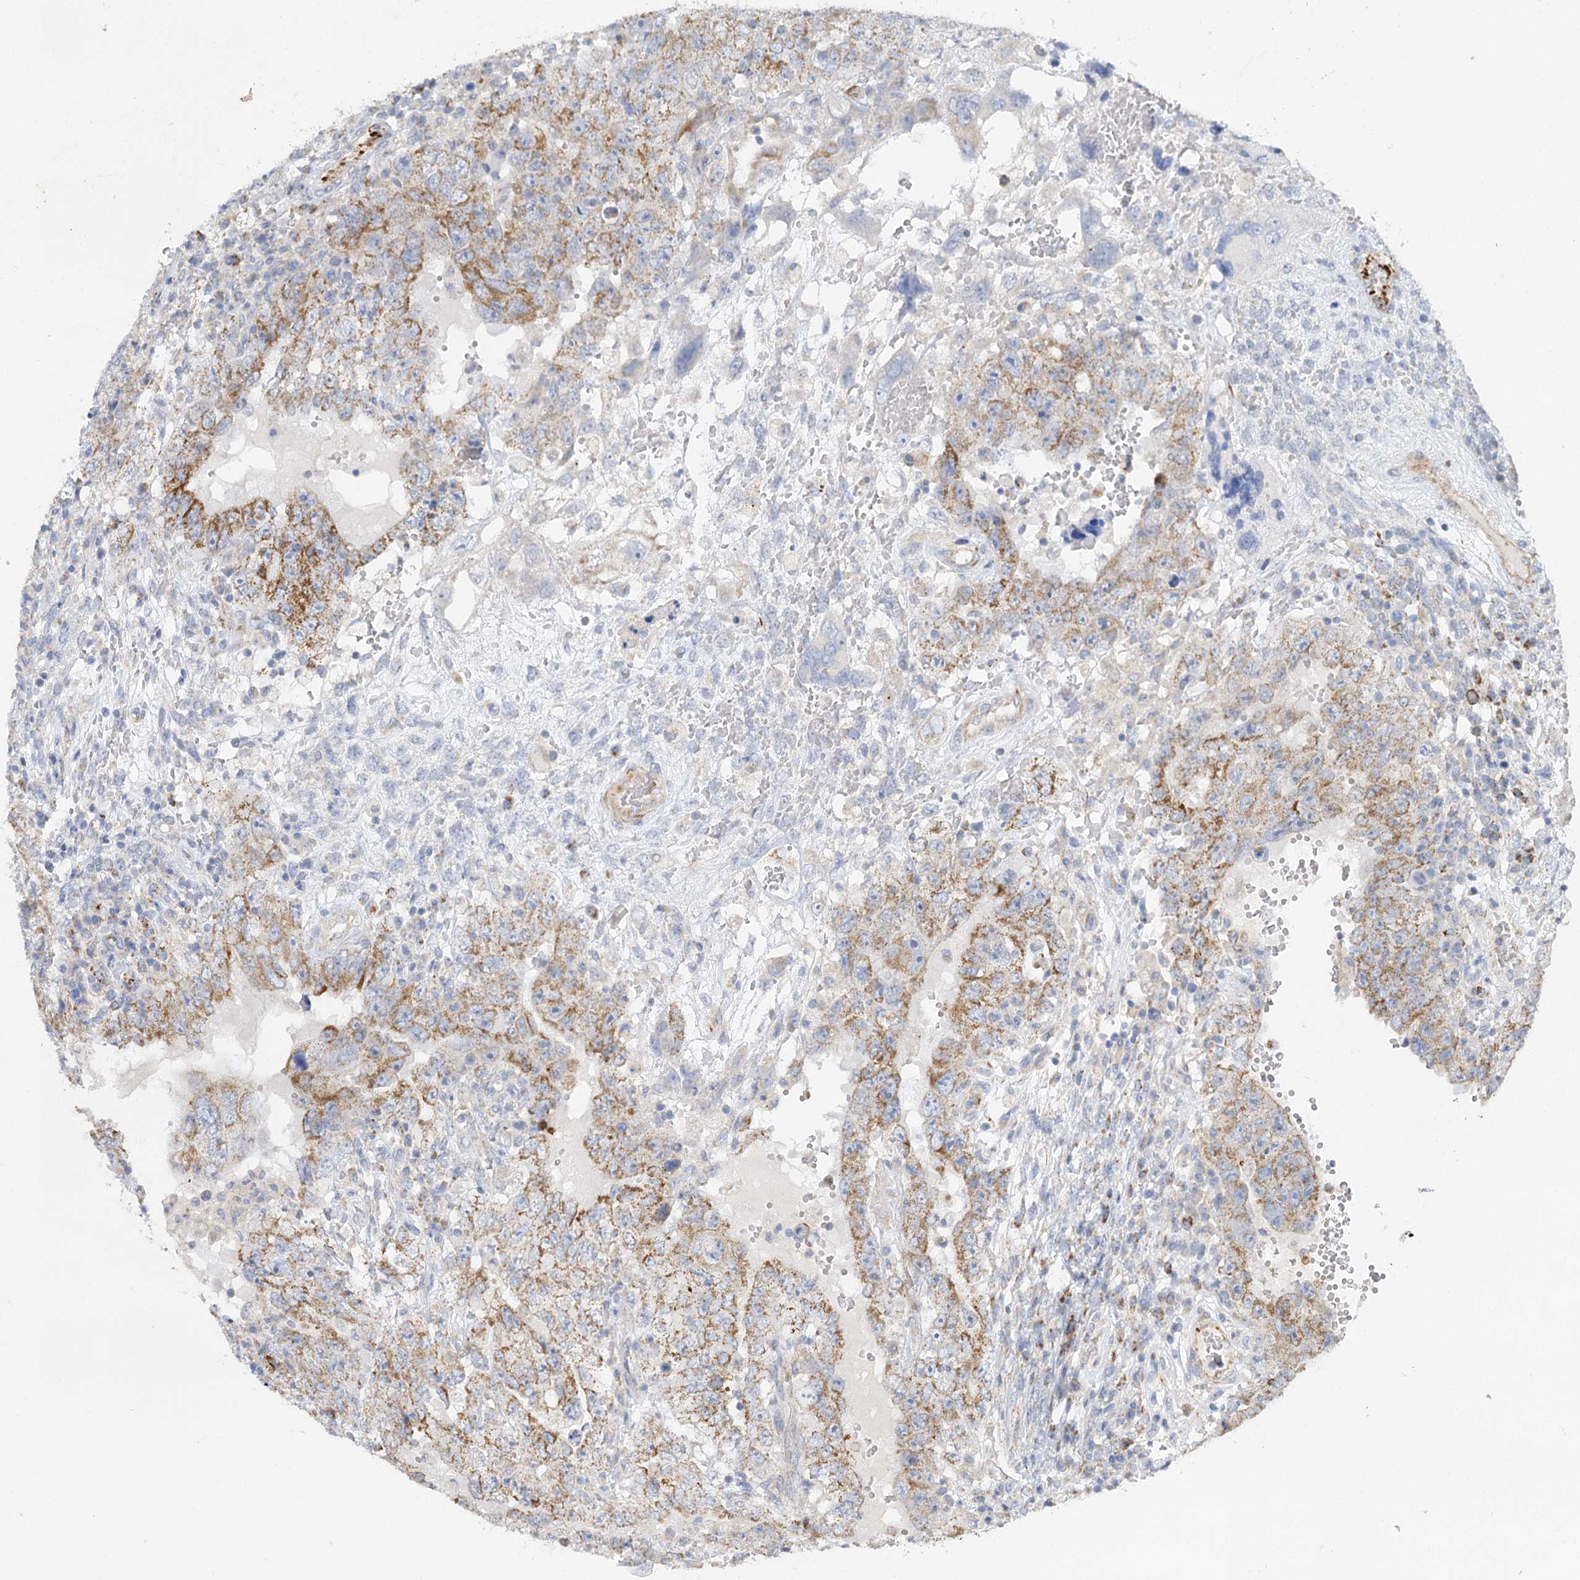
{"staining": {"intensity": "moderate", "quantity": ">75%", "location": "cytoplasmic/membranous"}, "tissue": "testis cancer", "cell_type": "Tumor cells", "image_type": "cancer", "snomed": [{"axis": "morphology", "description": "Carcinoma, Embryonal, NOS"}, {"axis": "topography", "description": "Testis"}], "caption": "High-power microscopy captured an immunohistochemistry (IHC) histopathology image of testis cancer, revealing moderate cytoplasmic/membranous expression in about >75% of tumor cells. The protein is stained brown, and the nuclei are stained in blue (DAB (3,3'-diaminobenzidine) IHC with brightfield microscopy, high magnification).", "gene": "DHTKD1", "patient": {"sex": "male", "age": 26}}